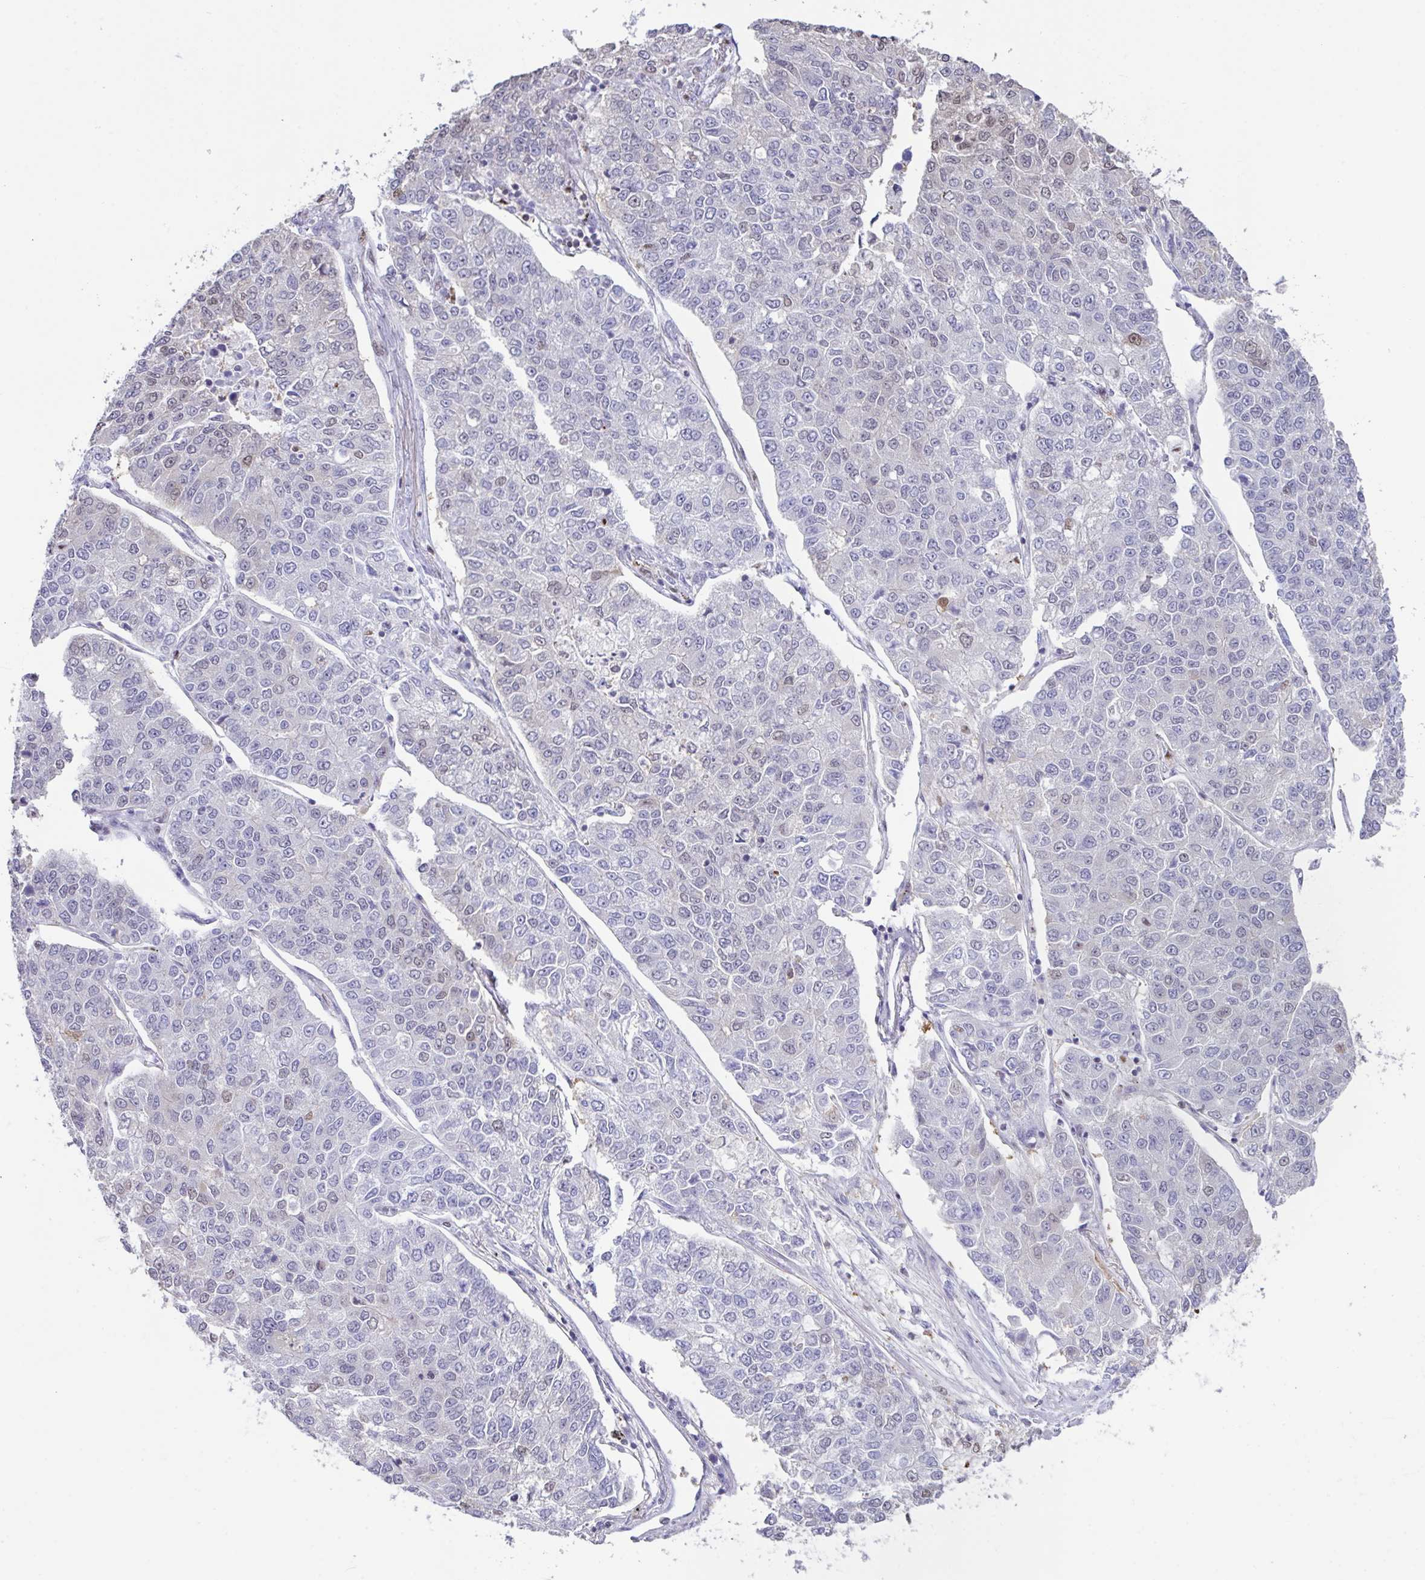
{"staining": {"intensity": "negative", "quantity": "none", "location": "none"}, "tissue": "lung cancer", "cell_type": "Tumor cells", "image_type": "cancer", "snomed": [{"axis": "morphology", "description": "Adenocarcinoma, NOS"}, {"axis": "topography", "description": "Lung"}], "caption": "Immunohistochemical staining of human lung cancer reveals no significant positivity in tumor cells. (DAB IHC with hematoxylin counter stain).", "gene": "BTBD10", "patient": {"sex": "male", "age": 49}}